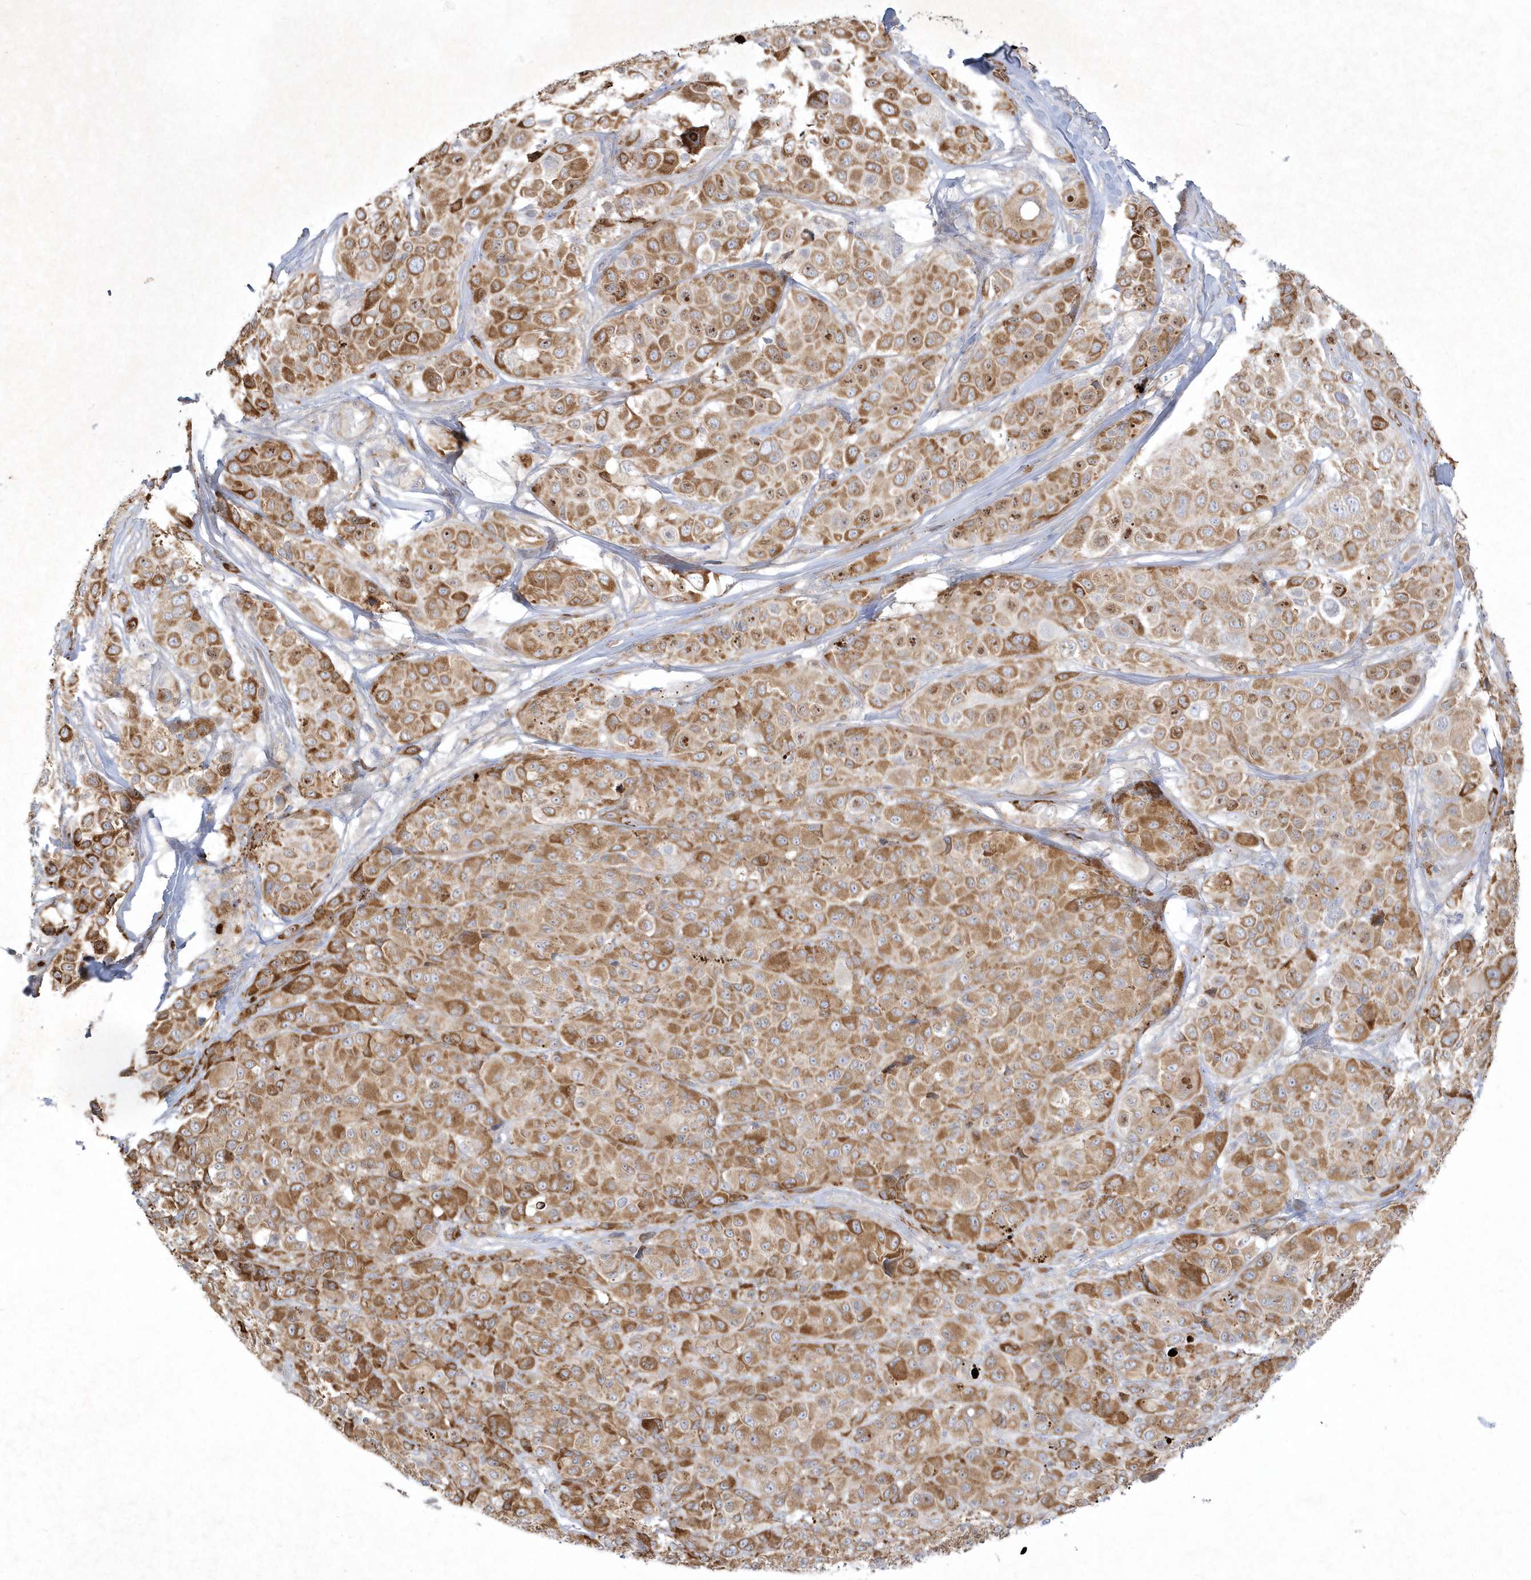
{"staining": {"intensity": "moderate", "quantity": ">75%", "location": "cytoplasmic/membranous"}, "tissue": "melanoma", "cell_type": "Tumor cells", "image_type": "cancer", "snomed": [{"axis": "morphology", "description": "Malignant melanoma, NOS"}, {"axis": "topography", "description": "Skin of trunk"}], "caption": "This image reveals IHC staining of human malignant melanoma, with medium moderate cytoplasmic/membranous expression in approximately >75% of tumor cells.", "gene": "LARS1", "patient": {"sex": "male", "age": 71}}